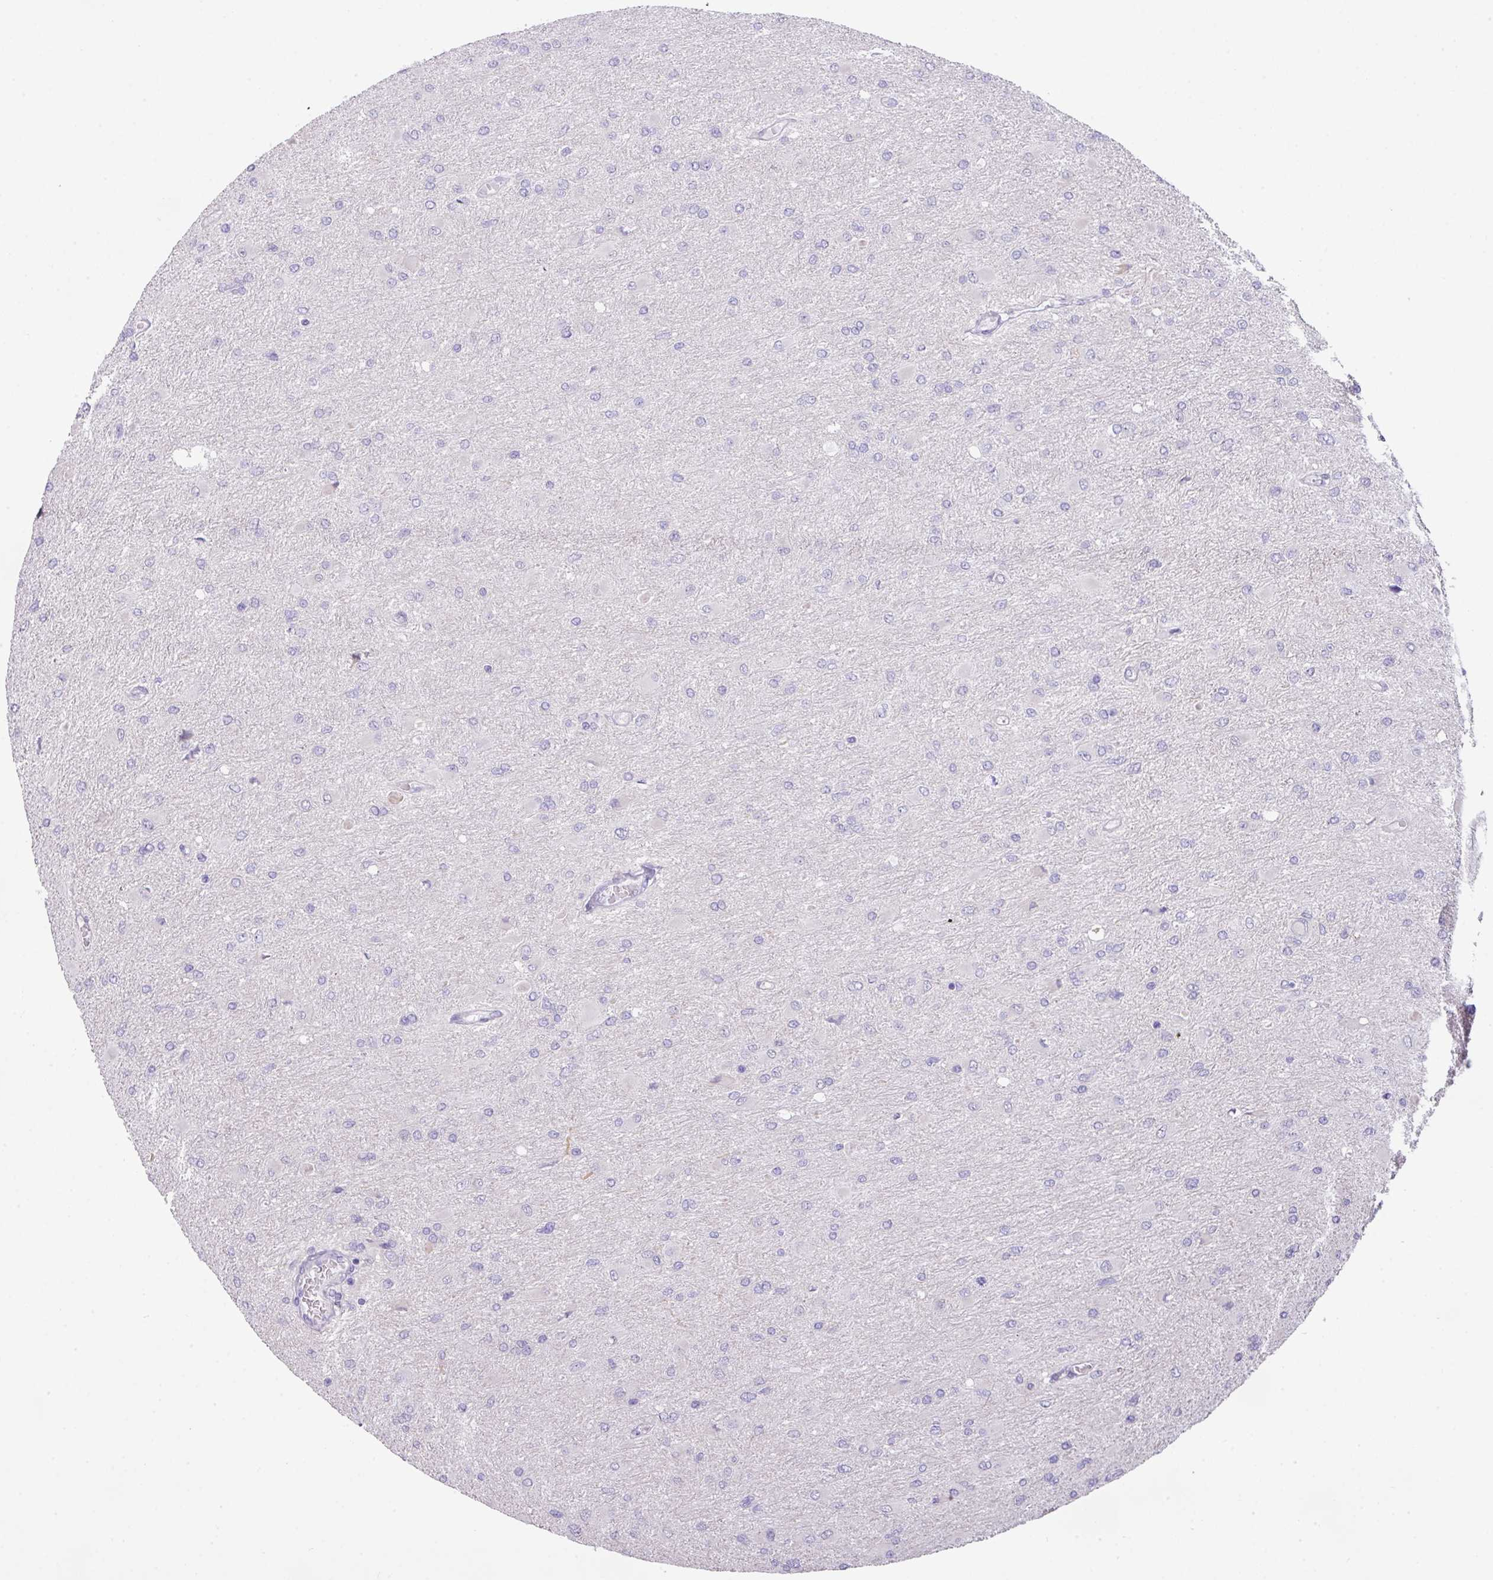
{"staining": {"intensity": "negative", "quantity": "none", "location": "none"}, "tissue": "glioma", "cell_type": "Tumor cells", "image_type": "cancer", "snomed": [{"axis": "morphology", "description": "Glioma, malignant, High grade"}, {"axis": "topography", "description": "Cerebral cortex"}], "caption": "Protein analysis of glioma reveals no significant positivity in tumor cells.", "gene": "ANKRD13B", "patient": {"sex": "female", "age": 36}}